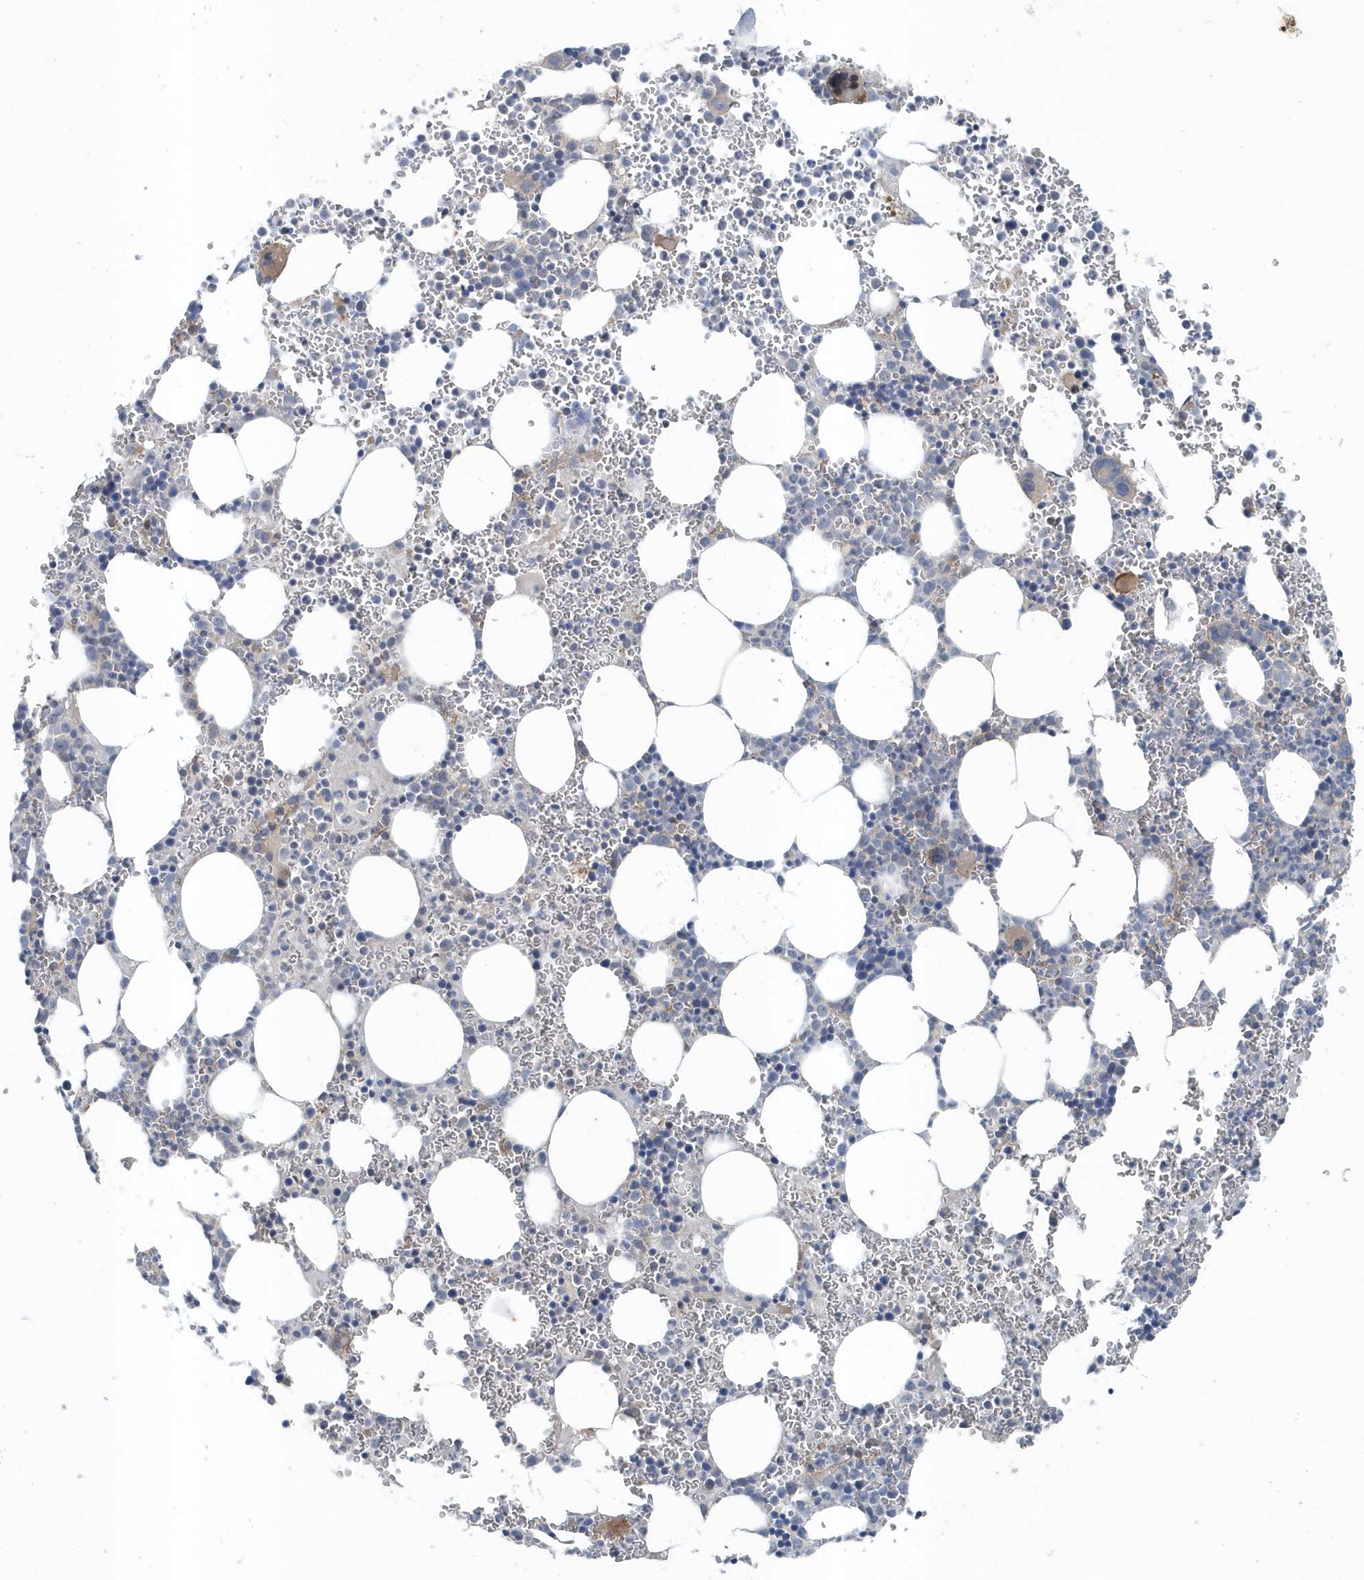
{"staining": {"intensity": "weak", "quantity": "<25%", "location": "cytoplasmic/membranous"}, "tissue": "bone marrow", "cell_type": "Hematopoietic cells", "image_type": "normal", "snomed": [{"axis": "morphology", "description": "Normal tissue, NOS"}, {"axis": "topography", "description": "Bone marrow"}], "caption": "Immunohistochemistry image of benign bone marrow: bone marrow stained with DAB (3,3'-diaminobenzidine) shows no significant protein staining in hematopoietic cells.", "gene": "MCC", "patient": {"sex": "female", "age": 78}}